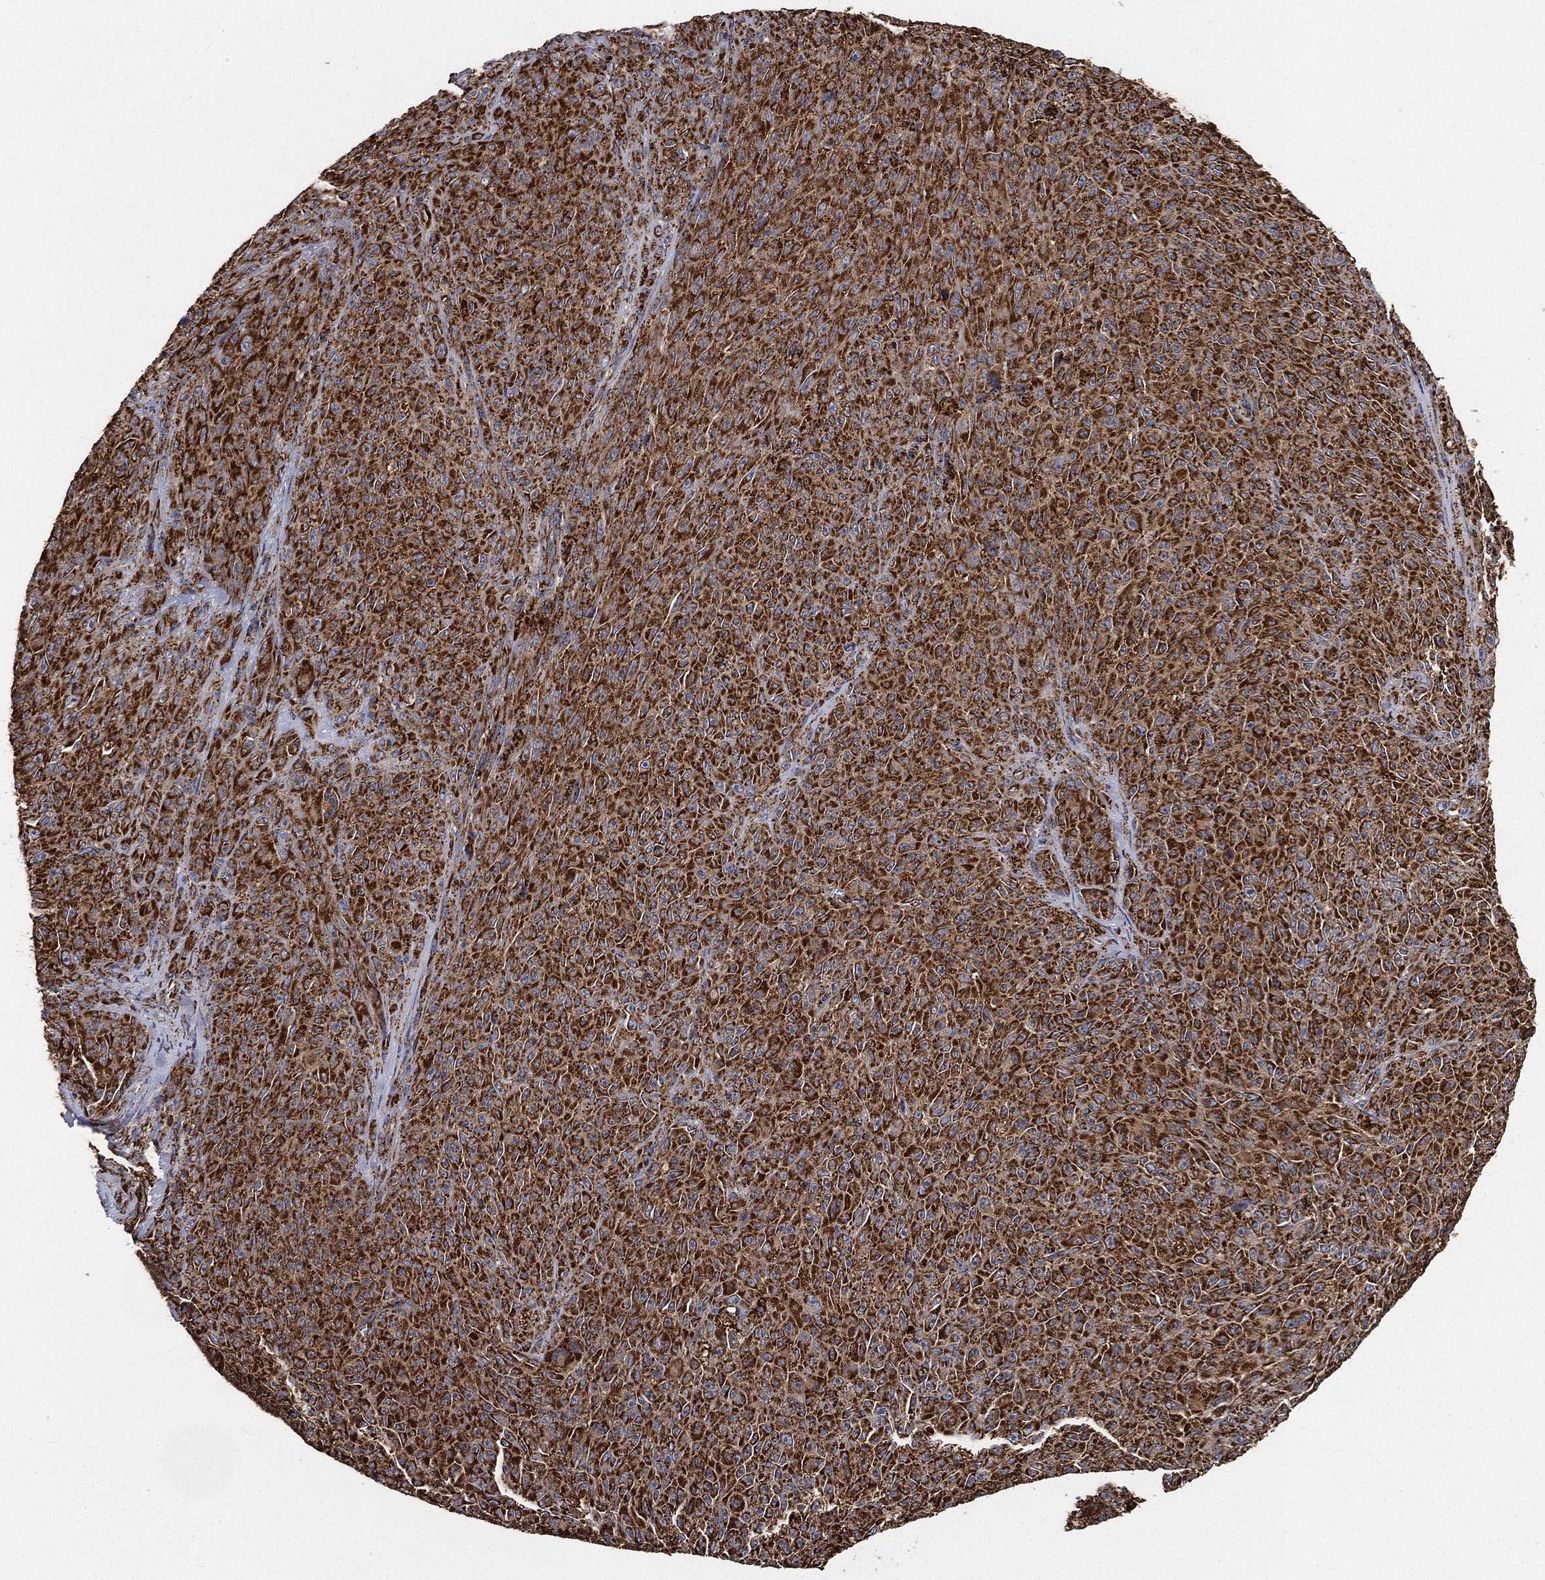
{"staining": {"intensity": "strong", "quantity": ">75%", "location": "cytoplasmic/membranous"}, "tissue": "melanoma", "cell_type": "Tumor cells", "image_type": "cancer", "snomed": [{"axis": "morphology", "description": "Malignant melanoma, NOS"}, {"axis": "topography", "description": "Skin"}], "caption": "Melanoma stained with a brown dye shows strong cytoplasmic/membranous positive expression in approximately >75% of tumor cells.", "gene": "SLC38A7", "patient": {"sex": "female", "age": 82}}